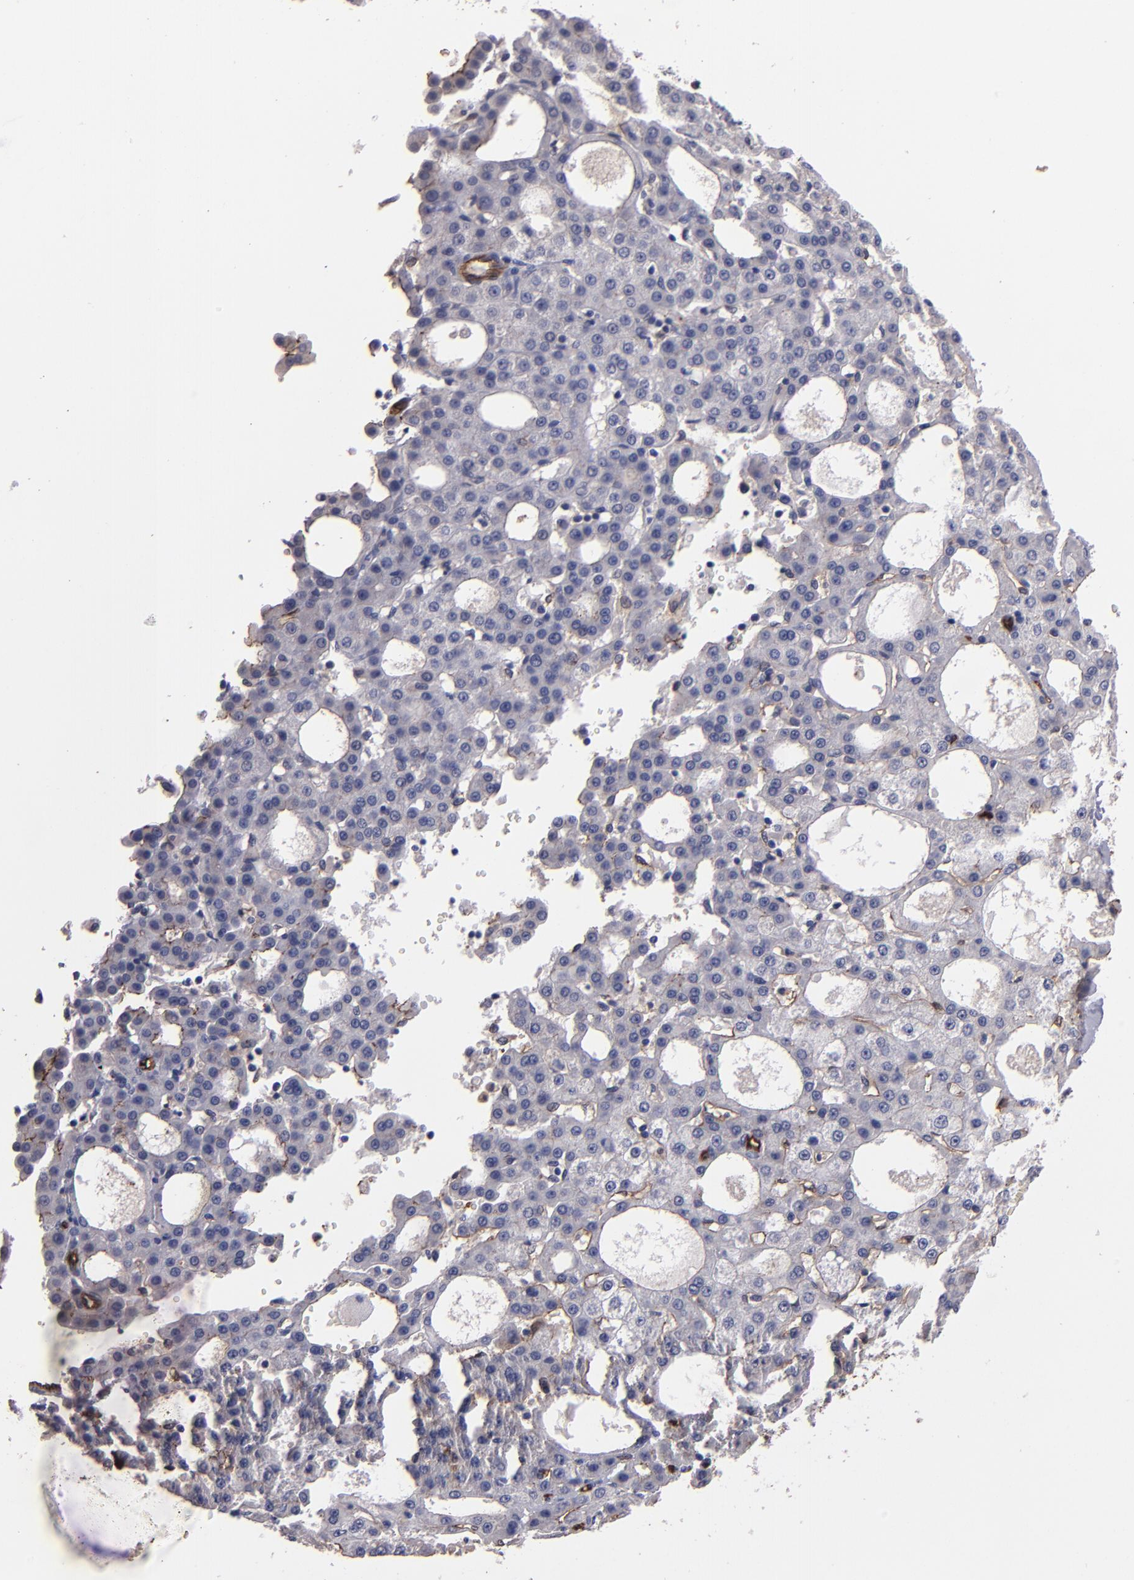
{"staining": {"intensity": "moderate", "quantity": "<25%", "location": "cytoplasmic/membranous"}, "tissue": "liver cancer", "cell_type": "Tumor cells", "image_type": "cancer", "snomed": [{"axis": "morphology", "description": "Carcinoma, Hepatocellular, NOS"}, {"axis": "topography", "description": "Liver"}], "caption": "Liver hepatocellular carcinoma tissue demonstrates moderate cytoplasmic/membranous expression in approximately <25% of tumor cells, visualized by immunohistochemistry.", "gene": "CLDN5", "patient": {"sex": "male", "age": 47}}